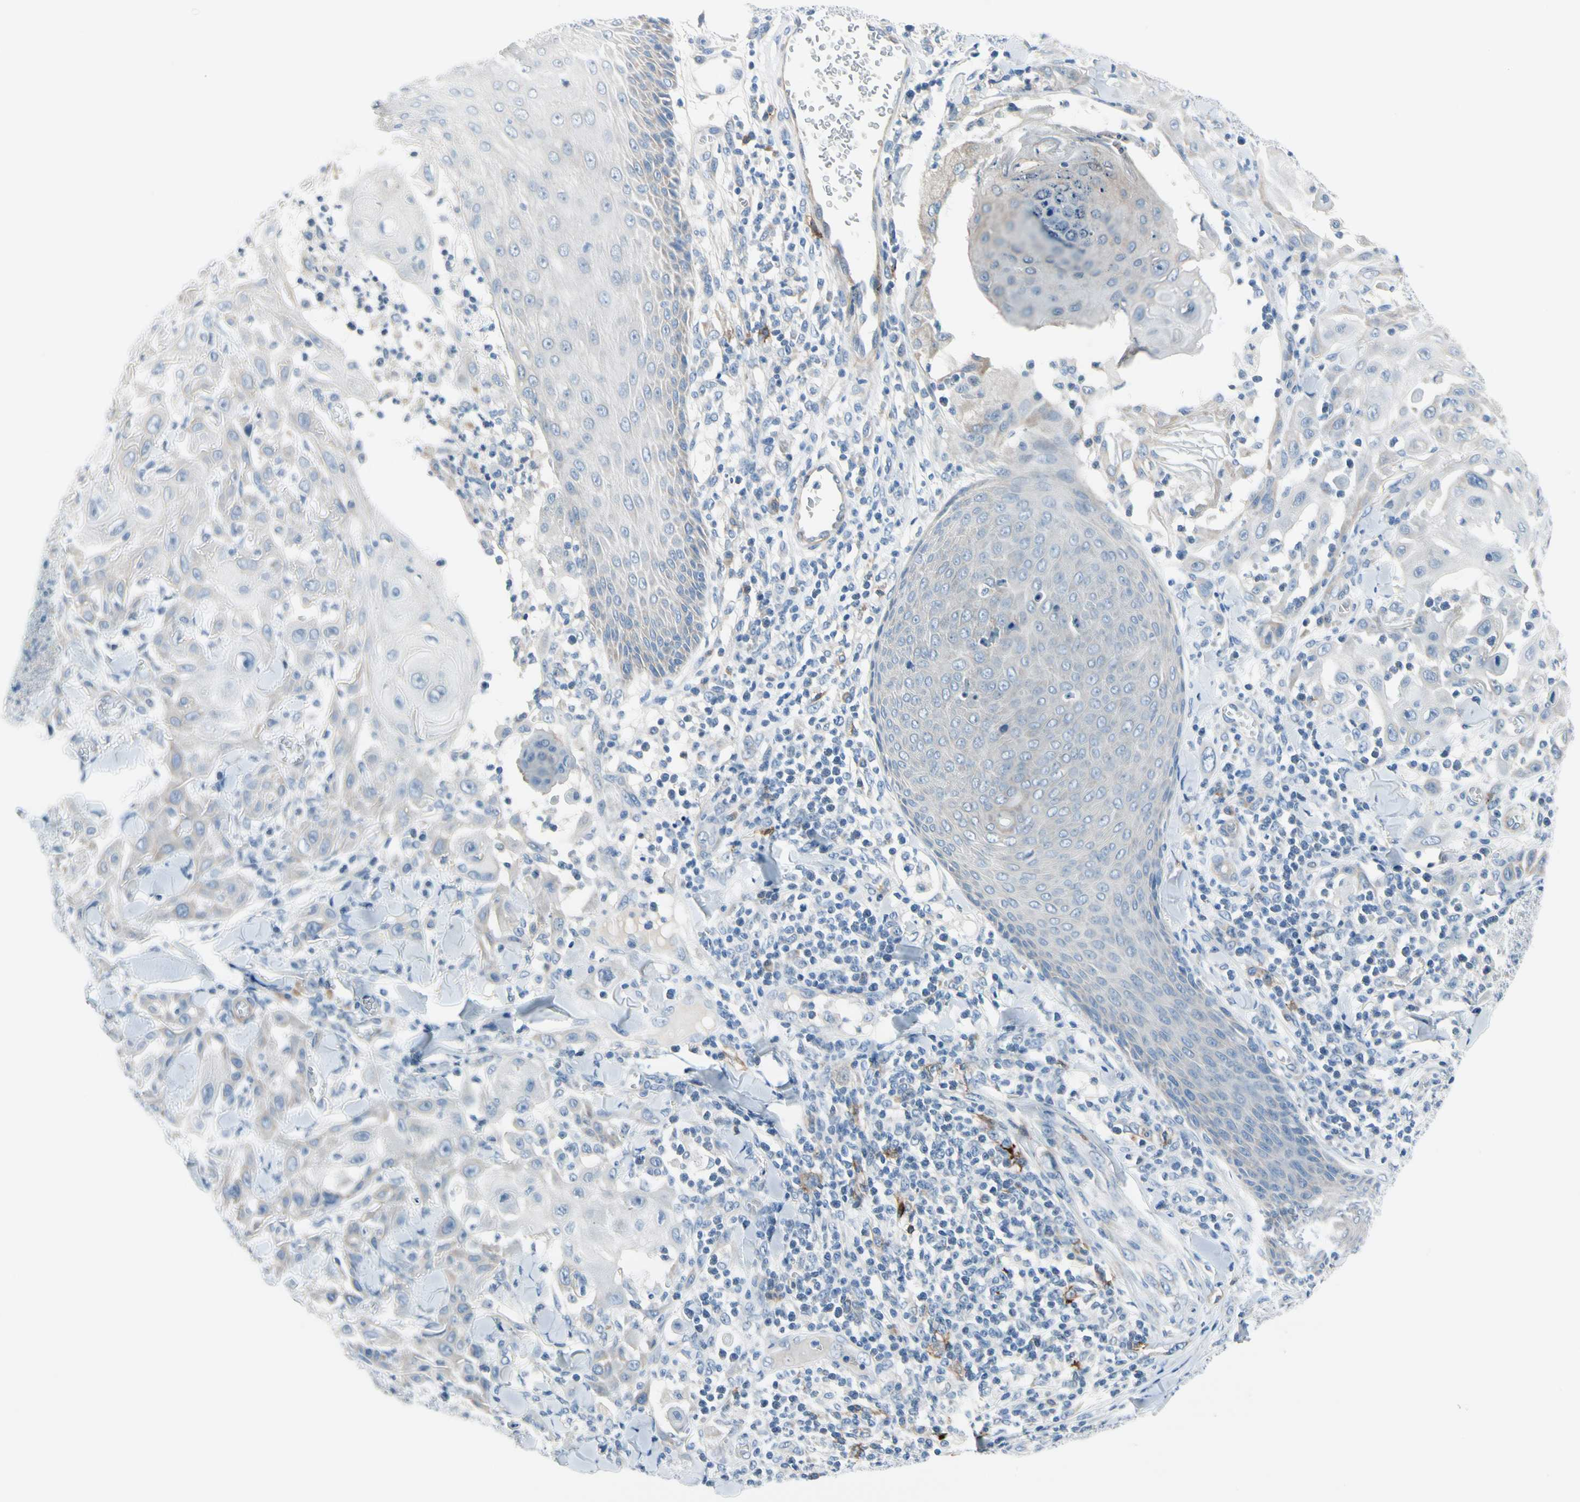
{"staining": {"intensity": "negative", "quantity": "none", "location": "none"}, "tissue": "skin cancer", "cell_type": "Tumor cells", "image_type": "cancer", "snomed": [{"axis": "morphology", "description": "Squamous cell carcinoma, NOS"}, {"axis": "topography", "description": "Skin"}], "caption": "Immunohistochemistry photomicrograph of human skin cancer (squamous cell carcinoma) stained for a protein (brown), which displays no expression in tumor cells.", "gene": "FCER2", "patient": {"sex": "male", "age": 24}}